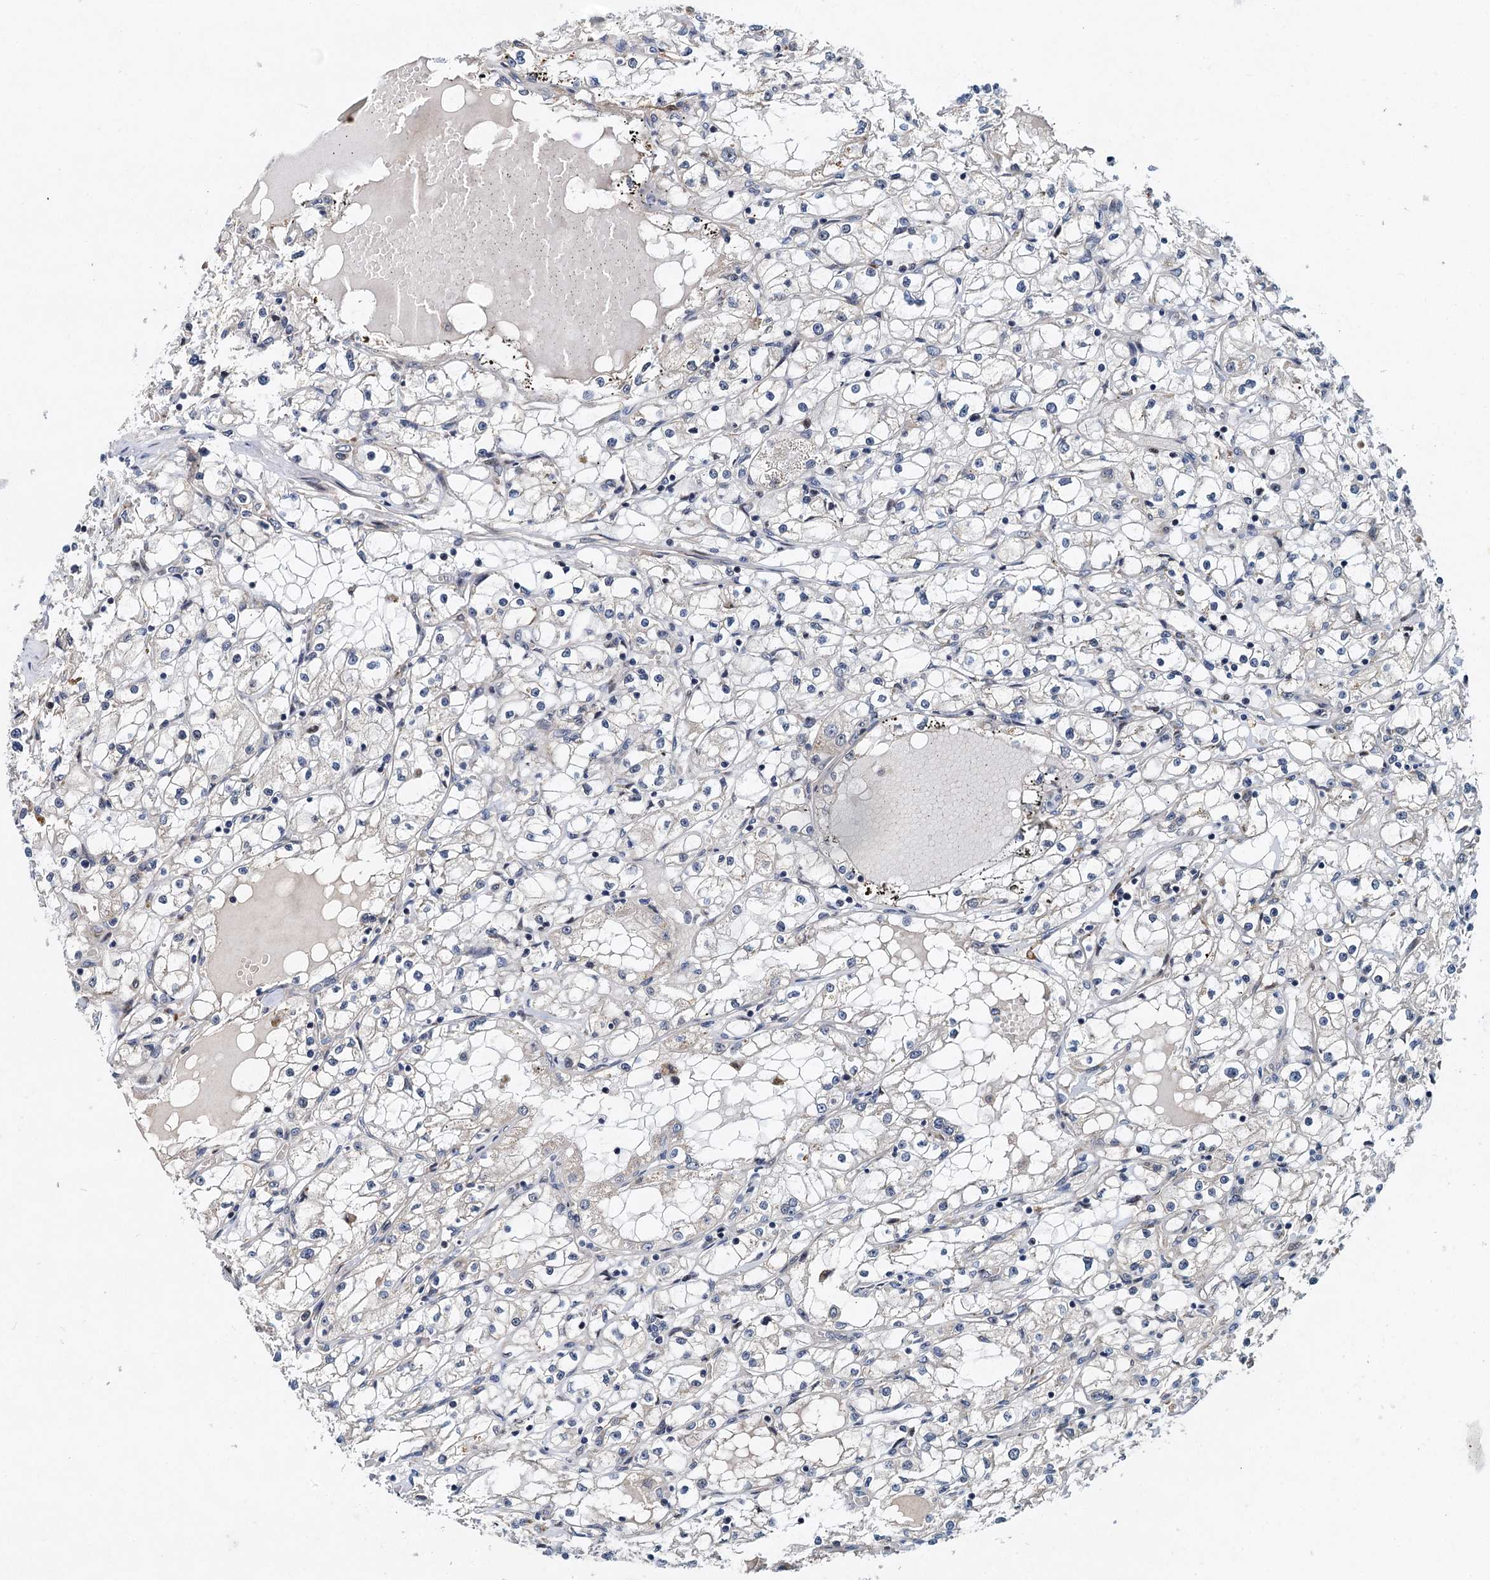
{"staining": {"intensity": "negative", "quantity": "none", "location": "none"}, "tissue": "renal cancer", "cell_type": "Tumor cells", "image_type": "cancer", "snomed": [{"axis": "morphology", "description": "Adenocarcinoma, NOS"}, {"axis": "topography", "description": "Kidney"}], "caption": "This is an immunohistochemistry (IHC) micrograph of human adenocarcinoma (renal). There is no expression in tumor cells.", "gene": "DNAJC21", "patient": {"sex": "male", "age": 56}}